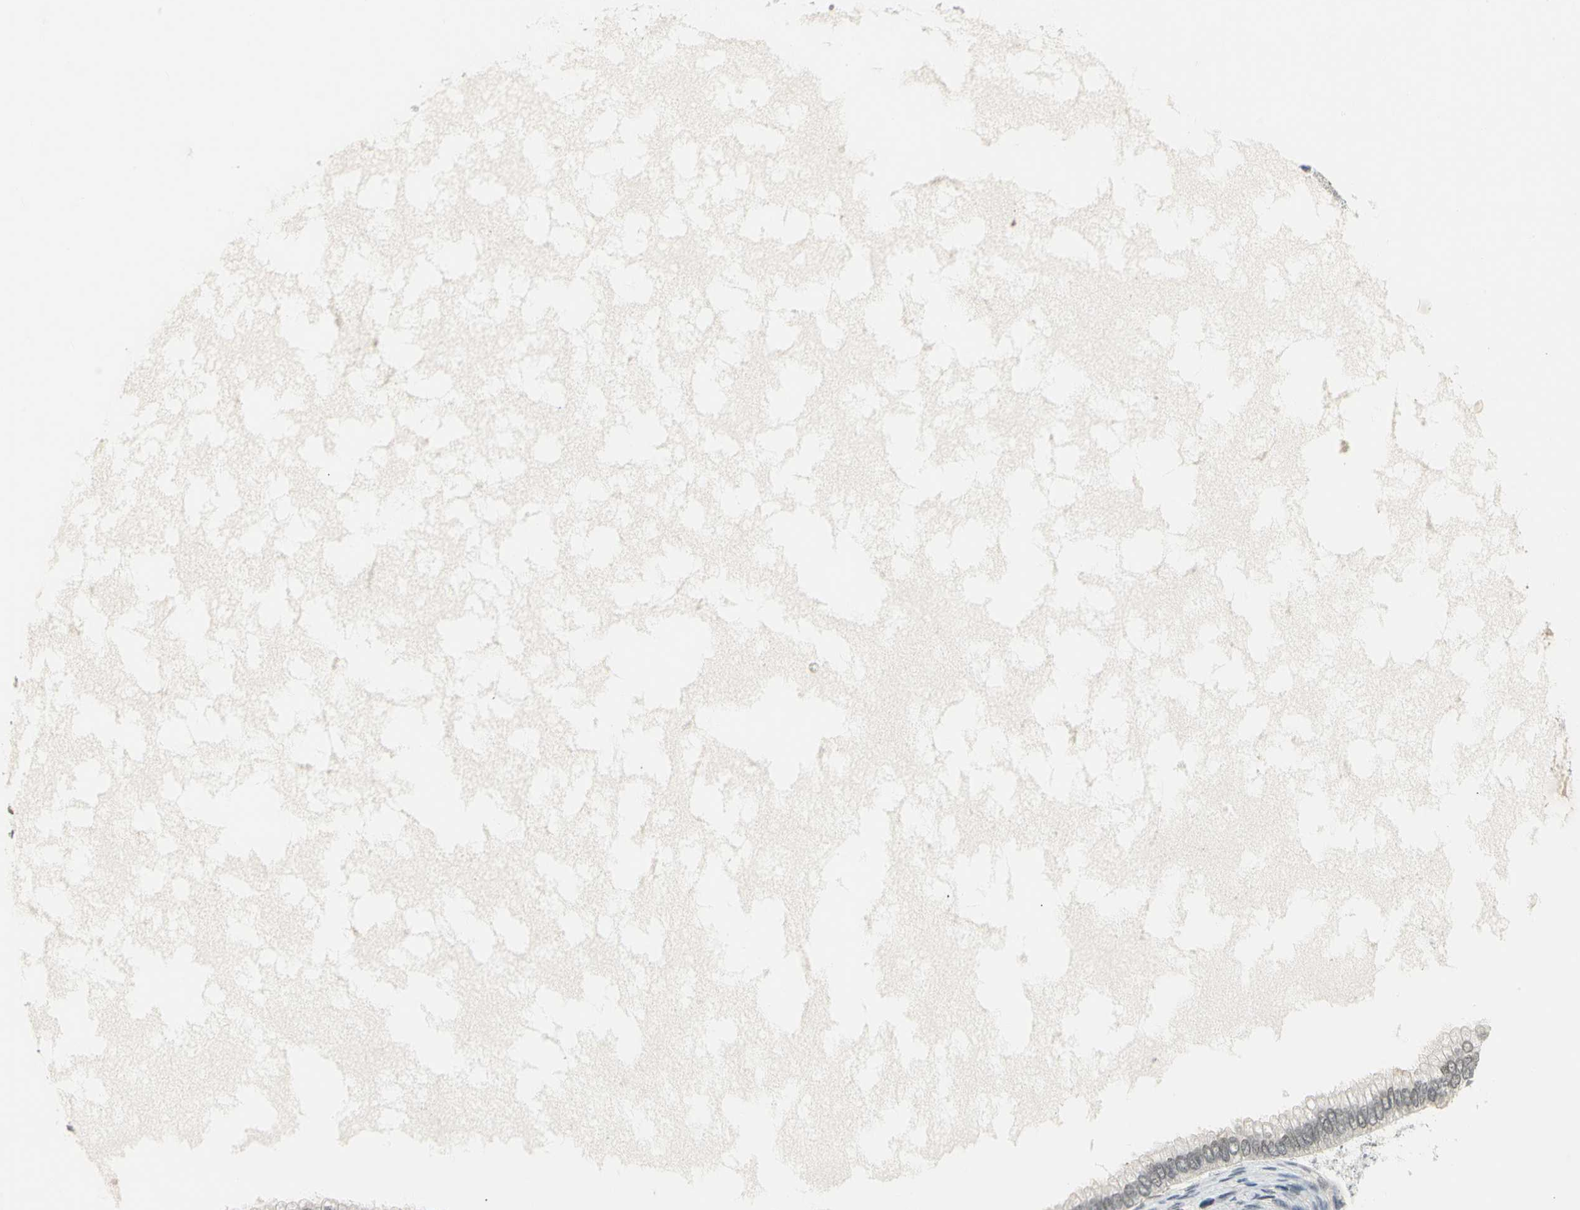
{"staining": {"intensity": "weak", "quantity": "<25%", "location": "nuclear"}, "tissue": "ovarian cancer", "cell_type": "Tumor cells", "image_type": "cancer", "snomed": [{"axis": "morphology", "description": "Cystadenocarcinoma, mucinous, NOS"}, {"axis": "topography", "description": "Ovary"}], "caption": "This is an IHC photomicrograph of ovarian mucinous cystadenocarcinoma. There is no staining in tumor cells.", "gene": "IMPG2", "patient": {"sex": "female", "age": 80}}